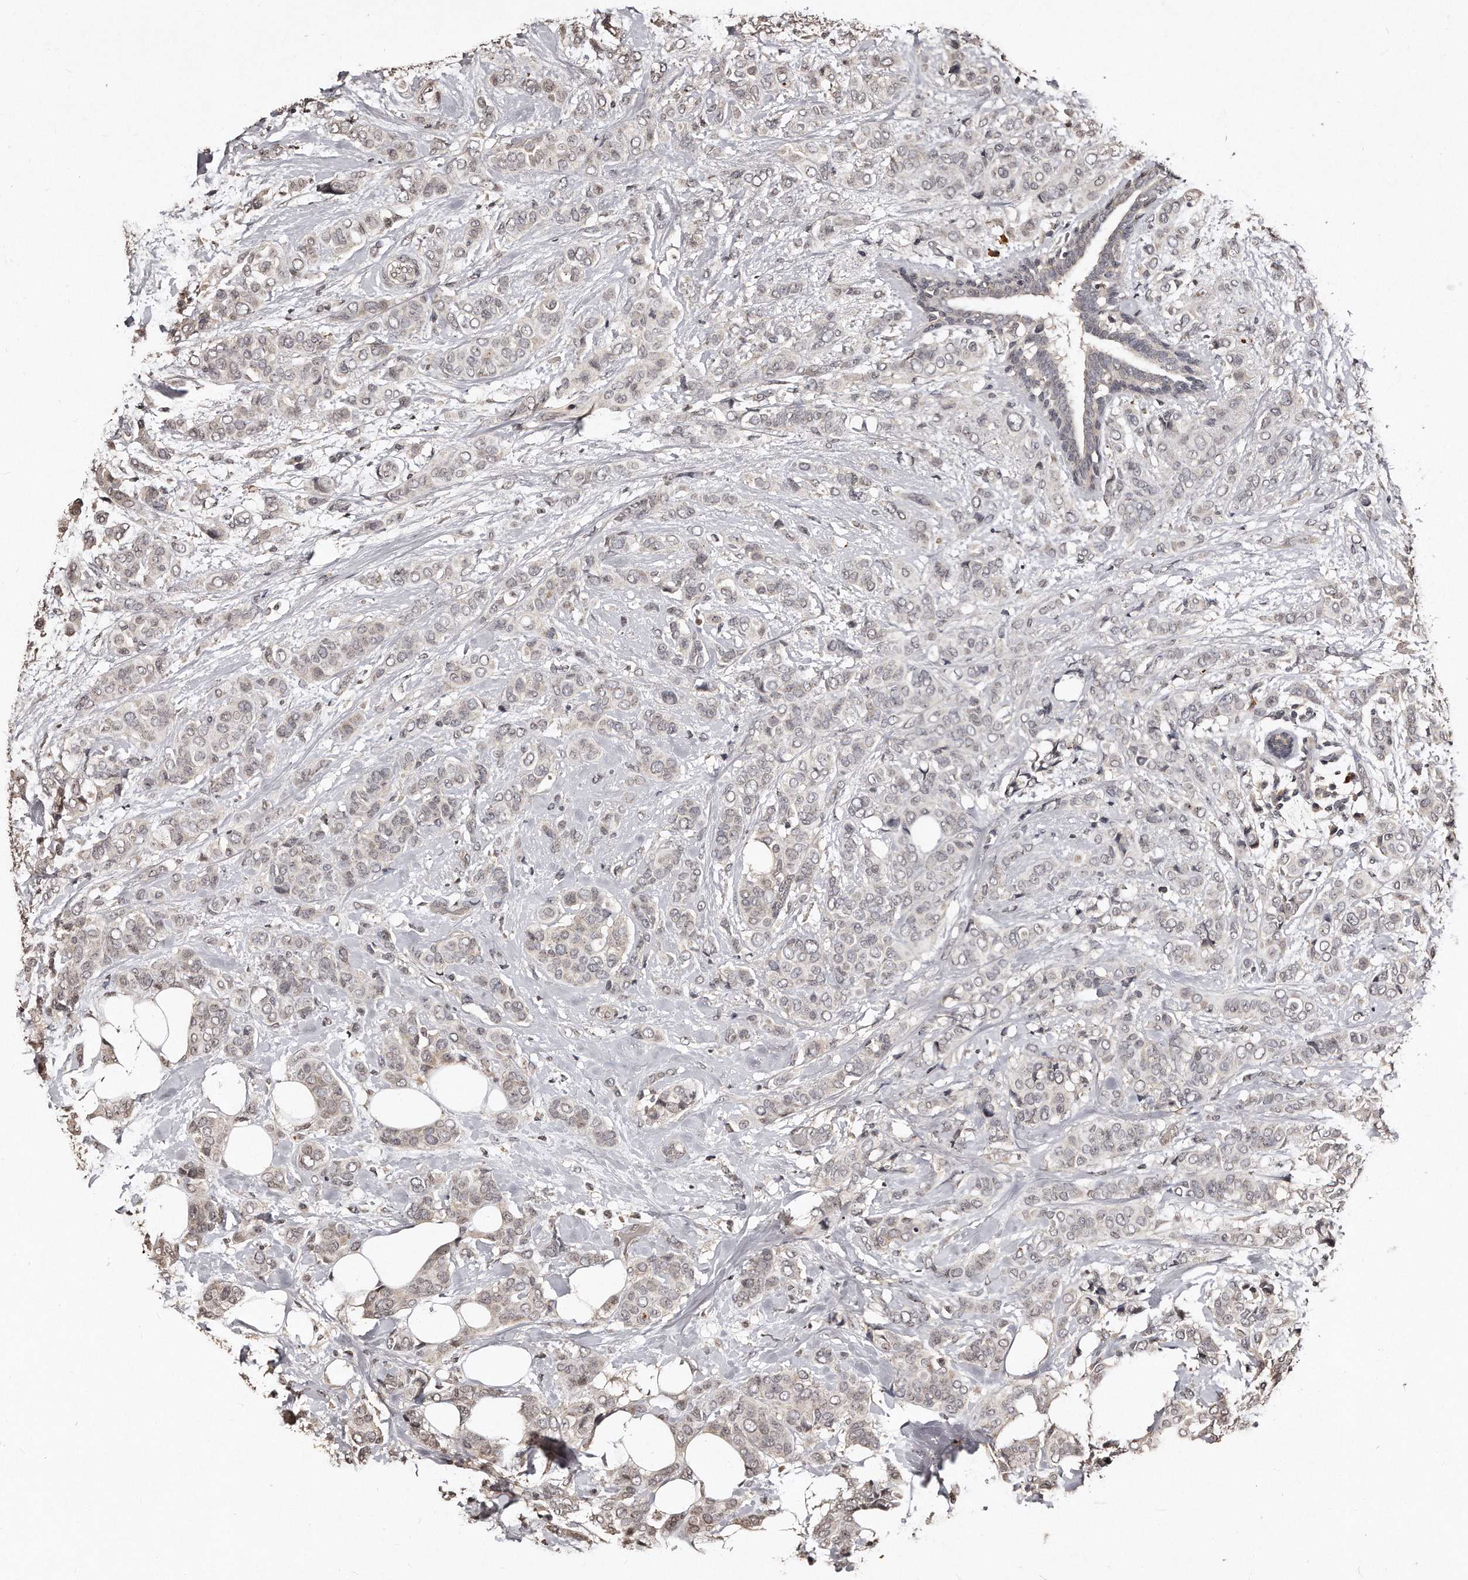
{"staining": {"intensity": "weak", "quantity": "25%-75%", "location": "cytoplasmic/membranous,nuclear"}, "tissue": "breast cancer", "cell_type": "Tumor cells", "image_type": "cancer", "snomed": [{"axis": "morphology", "description": "Lobular carcinoma"}, {"axis": "topography", "description": "Breast"}], "caption": "Lobular carcinoma (breast) was stained to show a protein in brown. There is low levels of weak cytoplasmic/membranous and nuclear positivity in about 25%-75% of tumor cells.", "gene": "TSHR", "patient": {"sex": "female", "age": 51}}